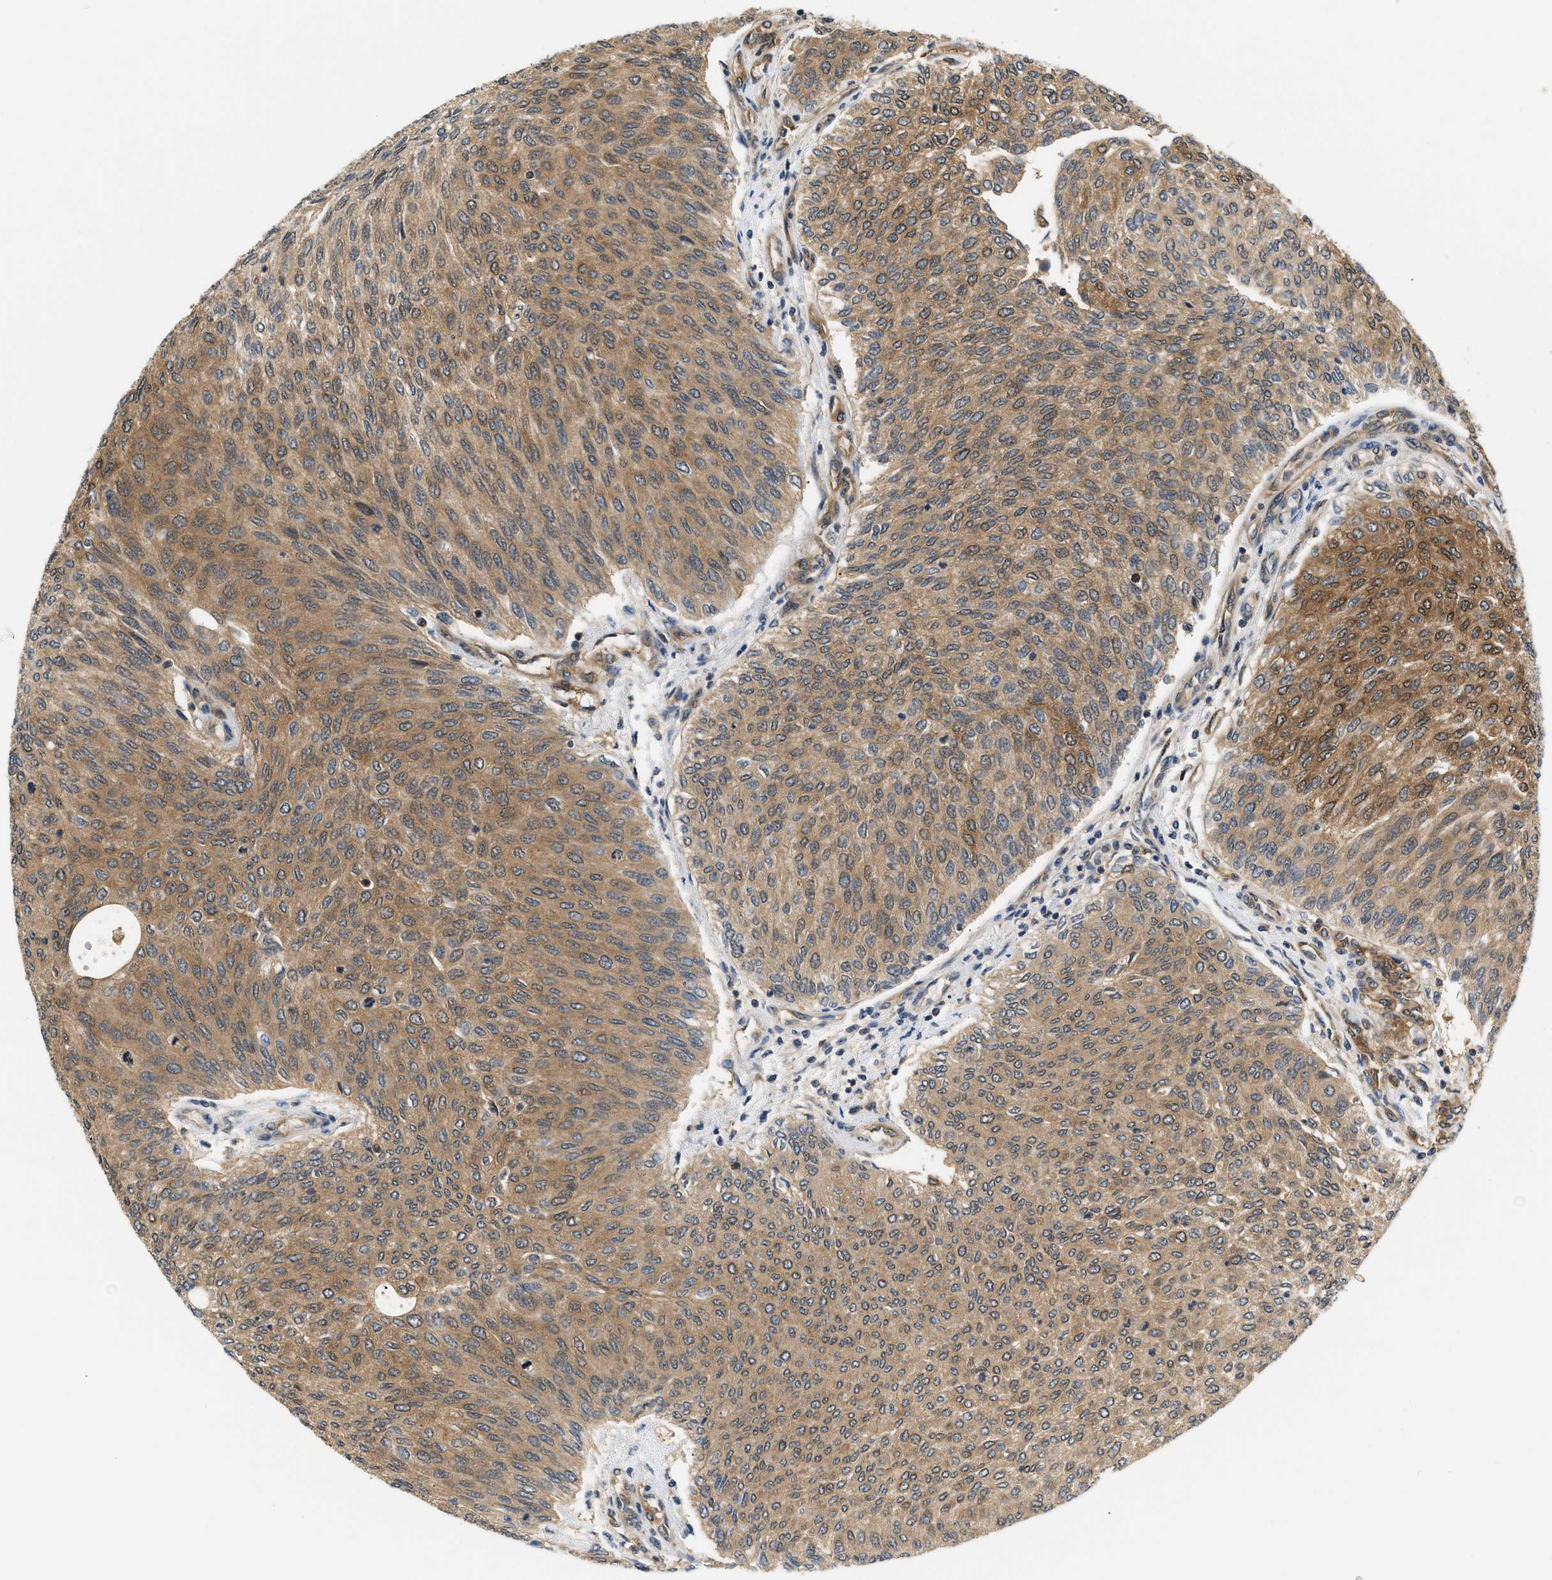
{"staining": {"intensity": "moderate", "quantity": ">75%", "location": "cytoplasmic/membranous"}, "tissue": "urothelial cancer", "cell_type": "Tumor cells", "image_type": "cancer", "snomed": [{"axis": "morphology", "description": "Urothelial carcinoma, Low grade"}, {"axis": "topography", "description": "Urinary bladder"}], "caption": "IHC photomicrograph of neoplastic tissue: urothelial cancer stained using IHC exhibits medium levels of moderate protein expression localized specifically in the cytoplasmic/membranous of tumor cells, appearing as a cytoplasmic/membranous brown color.", "gene": "EIF4EBP2", "patient": {"sex": "female", "age": 79}}